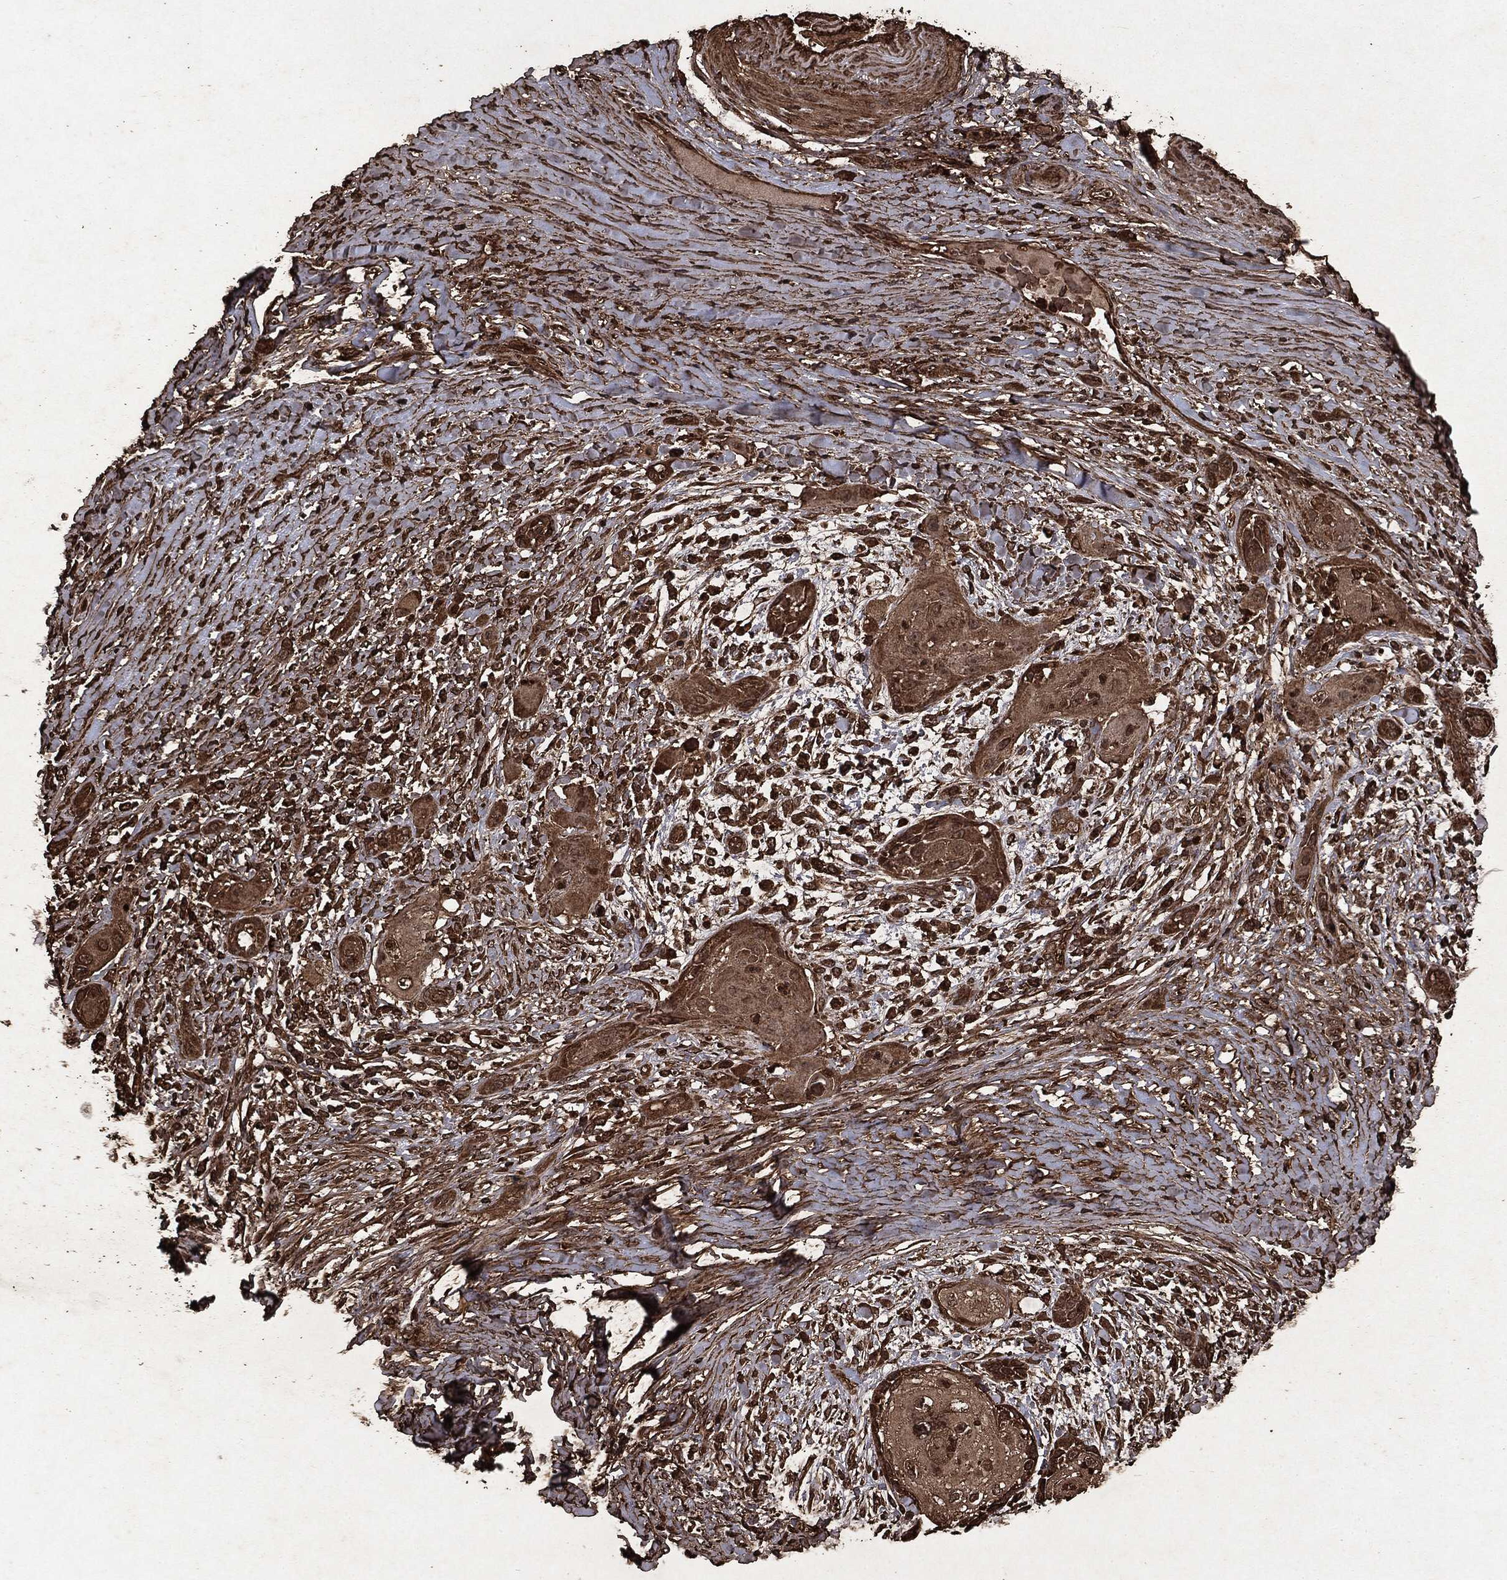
{"staining": {"intensity": "moderate", "quantity": ">75%", "location": "cytoplasmic/membranous"}, "tissue": "skin cancer", "cell_type": "Tumor cells", "image_type": "cancer", "snomed": [{"axis": "morphology", "description": "Squamous cell carcinoma, NOS"}, {"axis": "topography", "description": "Skin"}], "caption": "Immunohistochemistry (IHC) histopathology image of human squamous cell carcinoma (skin) stained for a protein (brown), which shows medium levels of moderate cytoplasmic/membranous expression in about >75% of tumor cells.", "gene": "ARAF", "patient": {"sex": "male", "age": 62}}